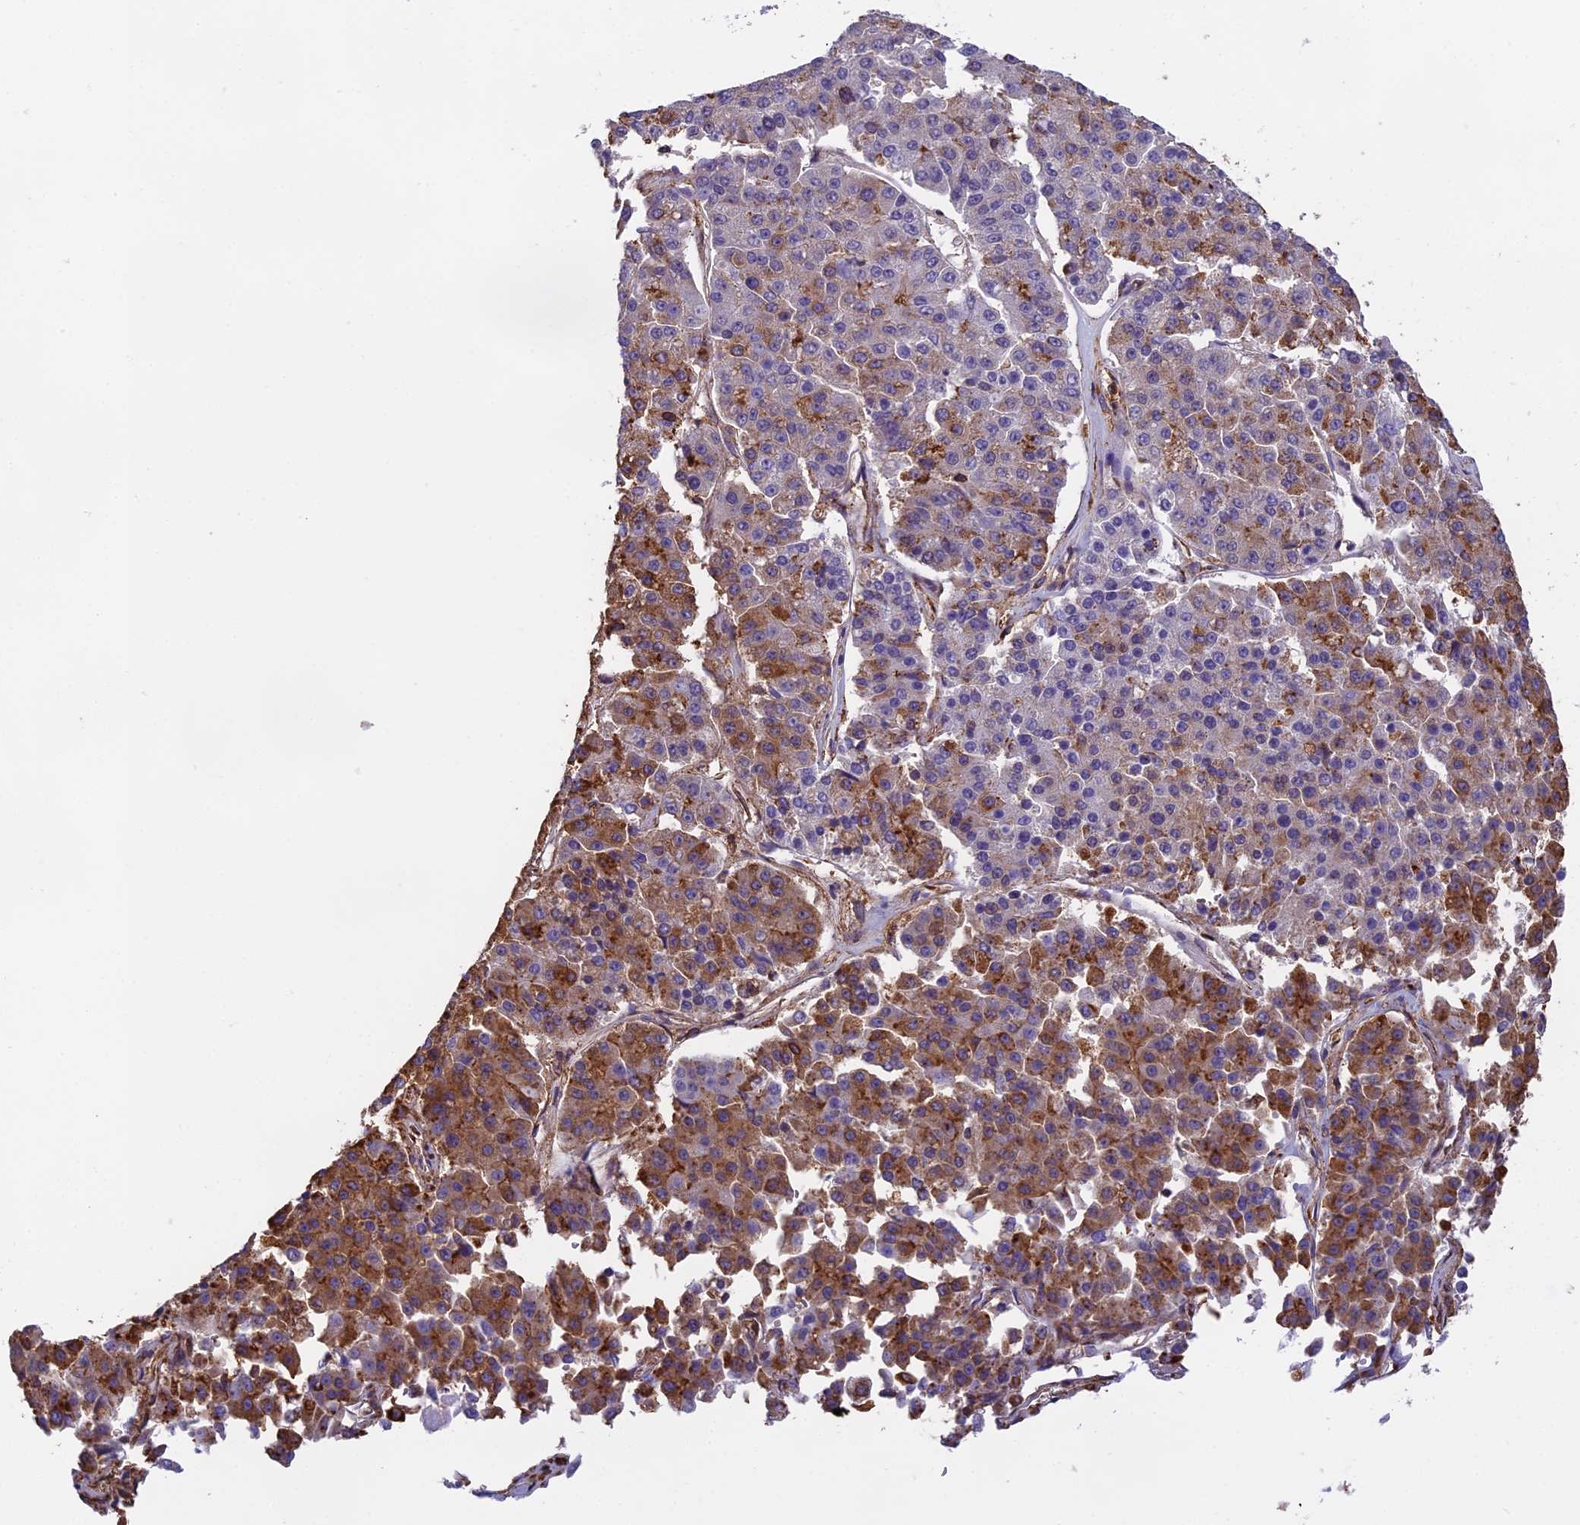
{"staining": {"intensity": "moderate", "quantity": "<25%", "location": "cytoplasmic/membranous"}, "tissue": "pancreatic cancer", "cell_type": "Tumor cells", "image_type": "cancer", "snomed": [{"axis": "morphology", "description": "Adenocarcinoma, NOS"}, {"axis": "topography", "description": "Pancreas"}], "caption": "This is an image of IHC staining of pancreatic adenocarcinoma, which shows moderate expression in the cytoplasmic/membranous of tumor cells.", "gene": "TMEM255B", "patient": {"sex": "male", "age": 50}}